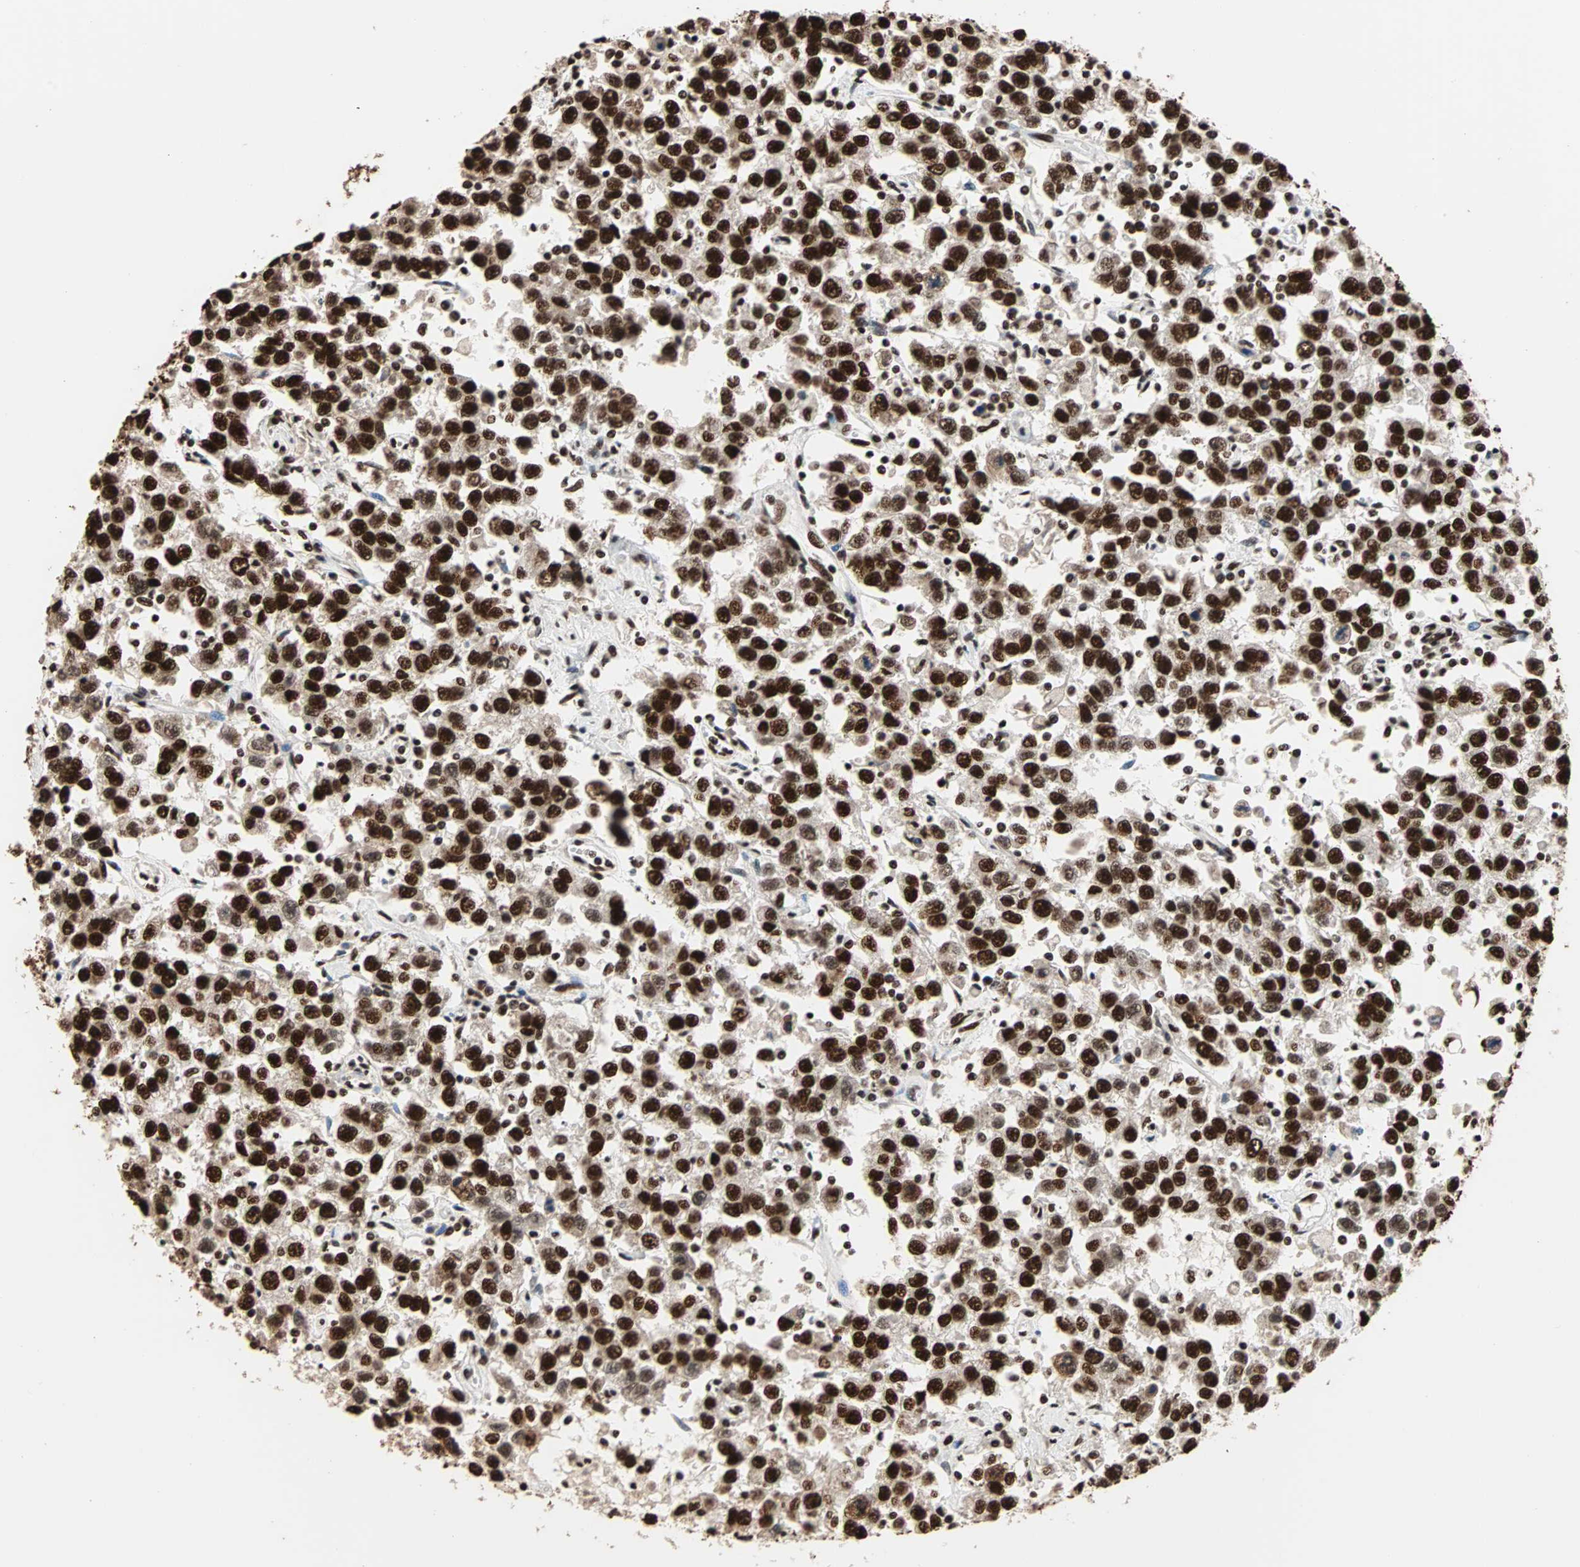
{"staining": {"intensity": "strong", "quantity": ">75%", "location": "nuclear"}, "tissue": "testis cancer", "cell_type": "Tumor cells", "image_type": "cancer", "snomed": [{"axis": "morphology", "description": "Seminoma, NOS"}, {"axis": "topography", "description": "Testis"}], "caption": "Tumor cells display high levels of strong nuclear positivity in about >75% of cells in human testis seminoma.", "gene": "ILF2", "patient": {"sex": "male", "age": 41}}